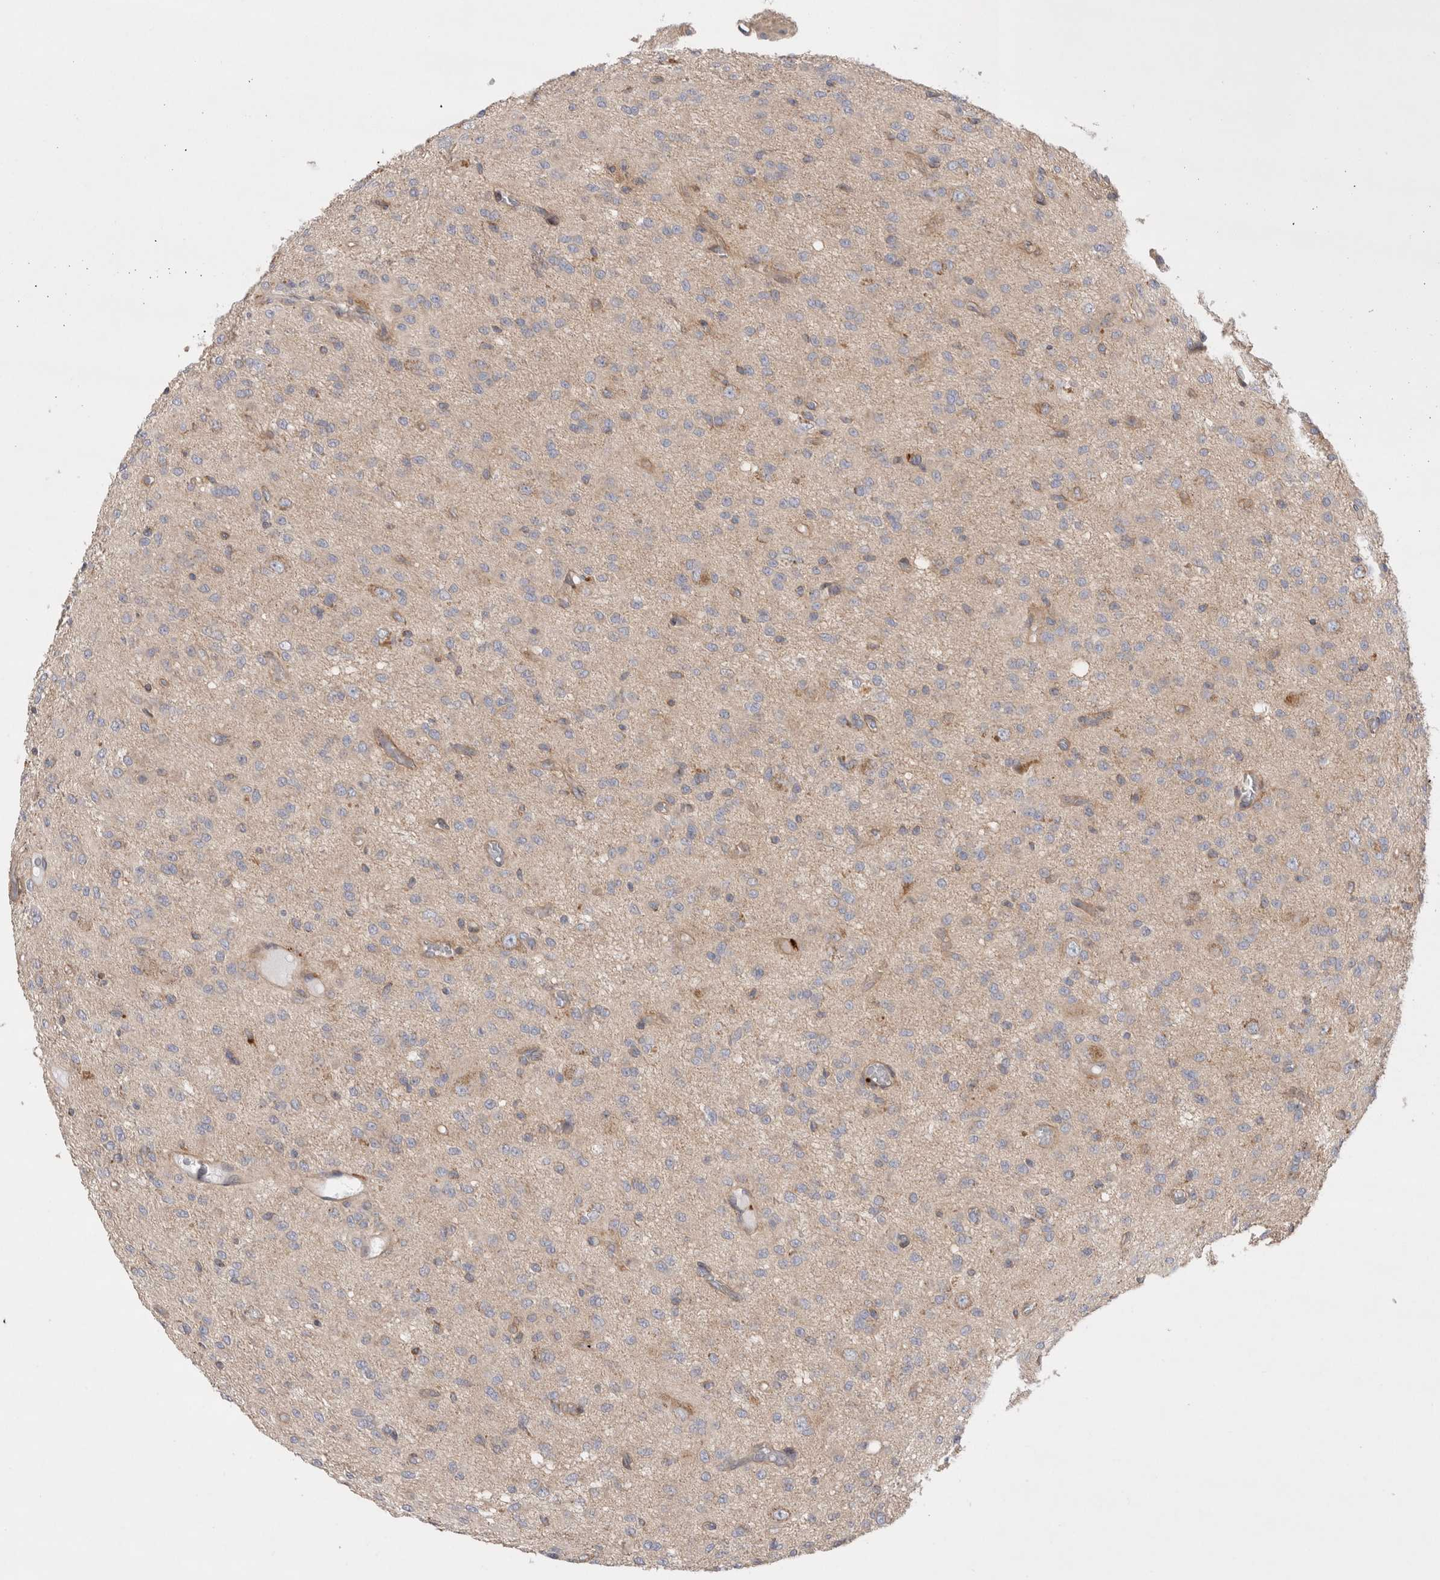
{"staining": {"intensity": "weak", "quantity": ">75%", "location": "cytoplasmic/membranous"}, "tissue": "glioma", "cell_type": "Tumor cells", "image_type": "cancer", "snomed": [{"axis": "morphology", "description": "Glioma, malignant, High grade"}, {"axis": "topography", "description": "Brain"}], "caption": "Immunohistochemistry staining of glioma, which reveals low levels of weak cytoplasmic/membranous expression in about >75% of tumor cells indicating weak cytoplasmic/membranous protein expression. The staining was performed using DAB (3,3'-diaminobenzidine) (brown) for protein detection and nuclei were counterstained in hematoxylin (blue).", "gene": "TBC1D16", "patient": {"sex": "female", "age": 59}}